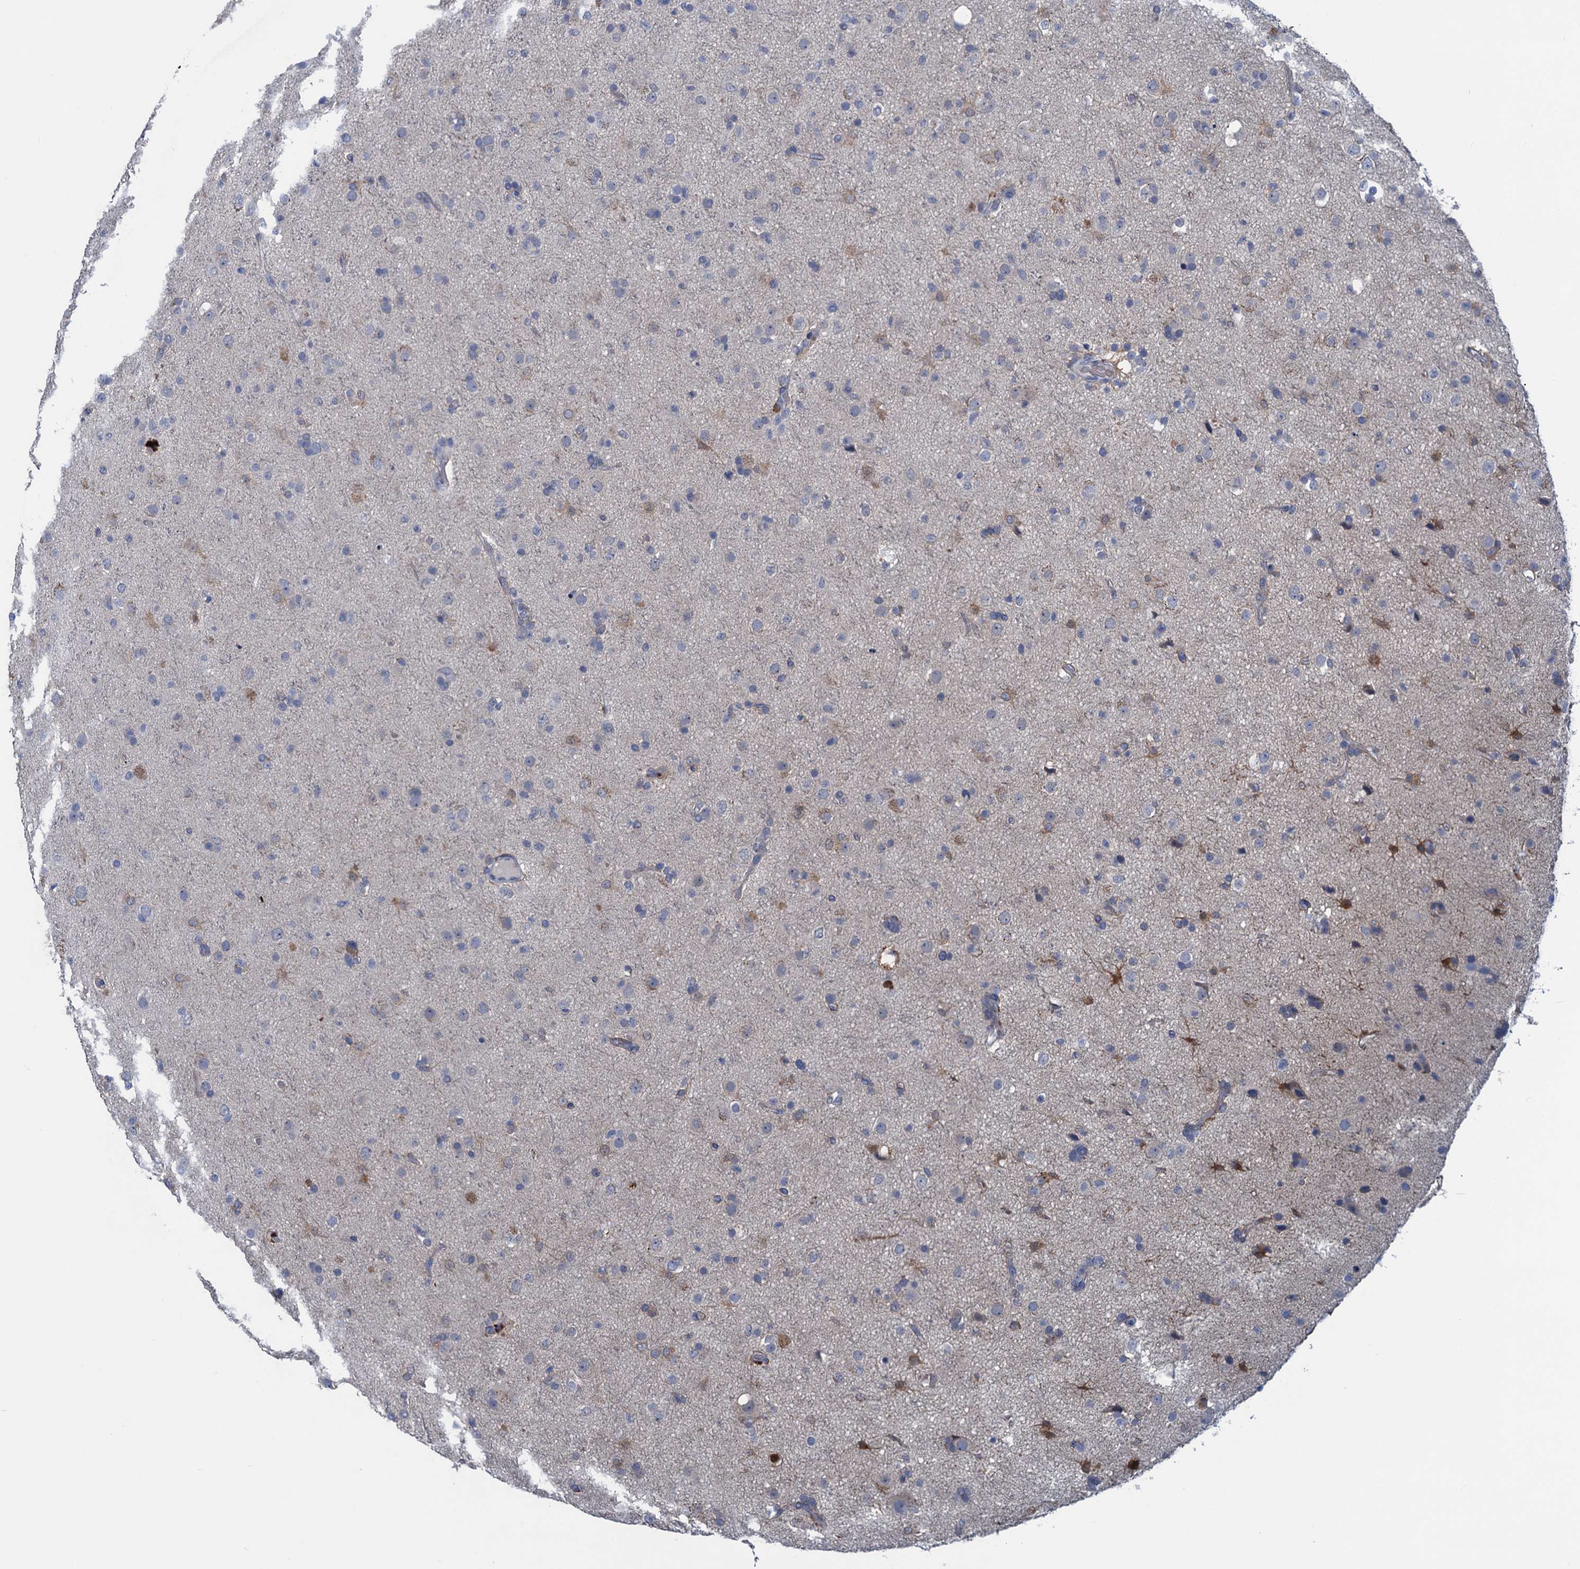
{"staining": {"intensity": "weak", "quantity": "<25%", "location": "cytoplasmic/membranous"}, "tissue": "glioma", "cell_type": "Tumor cells", "image_type": "cancer", "snomed": [{"axis": "morphology", "description": "Glioma, malignant, Low grade"}, {"axis": "topography", "description": "Brain"}], "caption": "Immunohistochemistry of malignant glioma (low-grade) reveals no expression in tumor cells.", "gene": "RTKN2", "patient": {"sex": "male", "age": 65}}